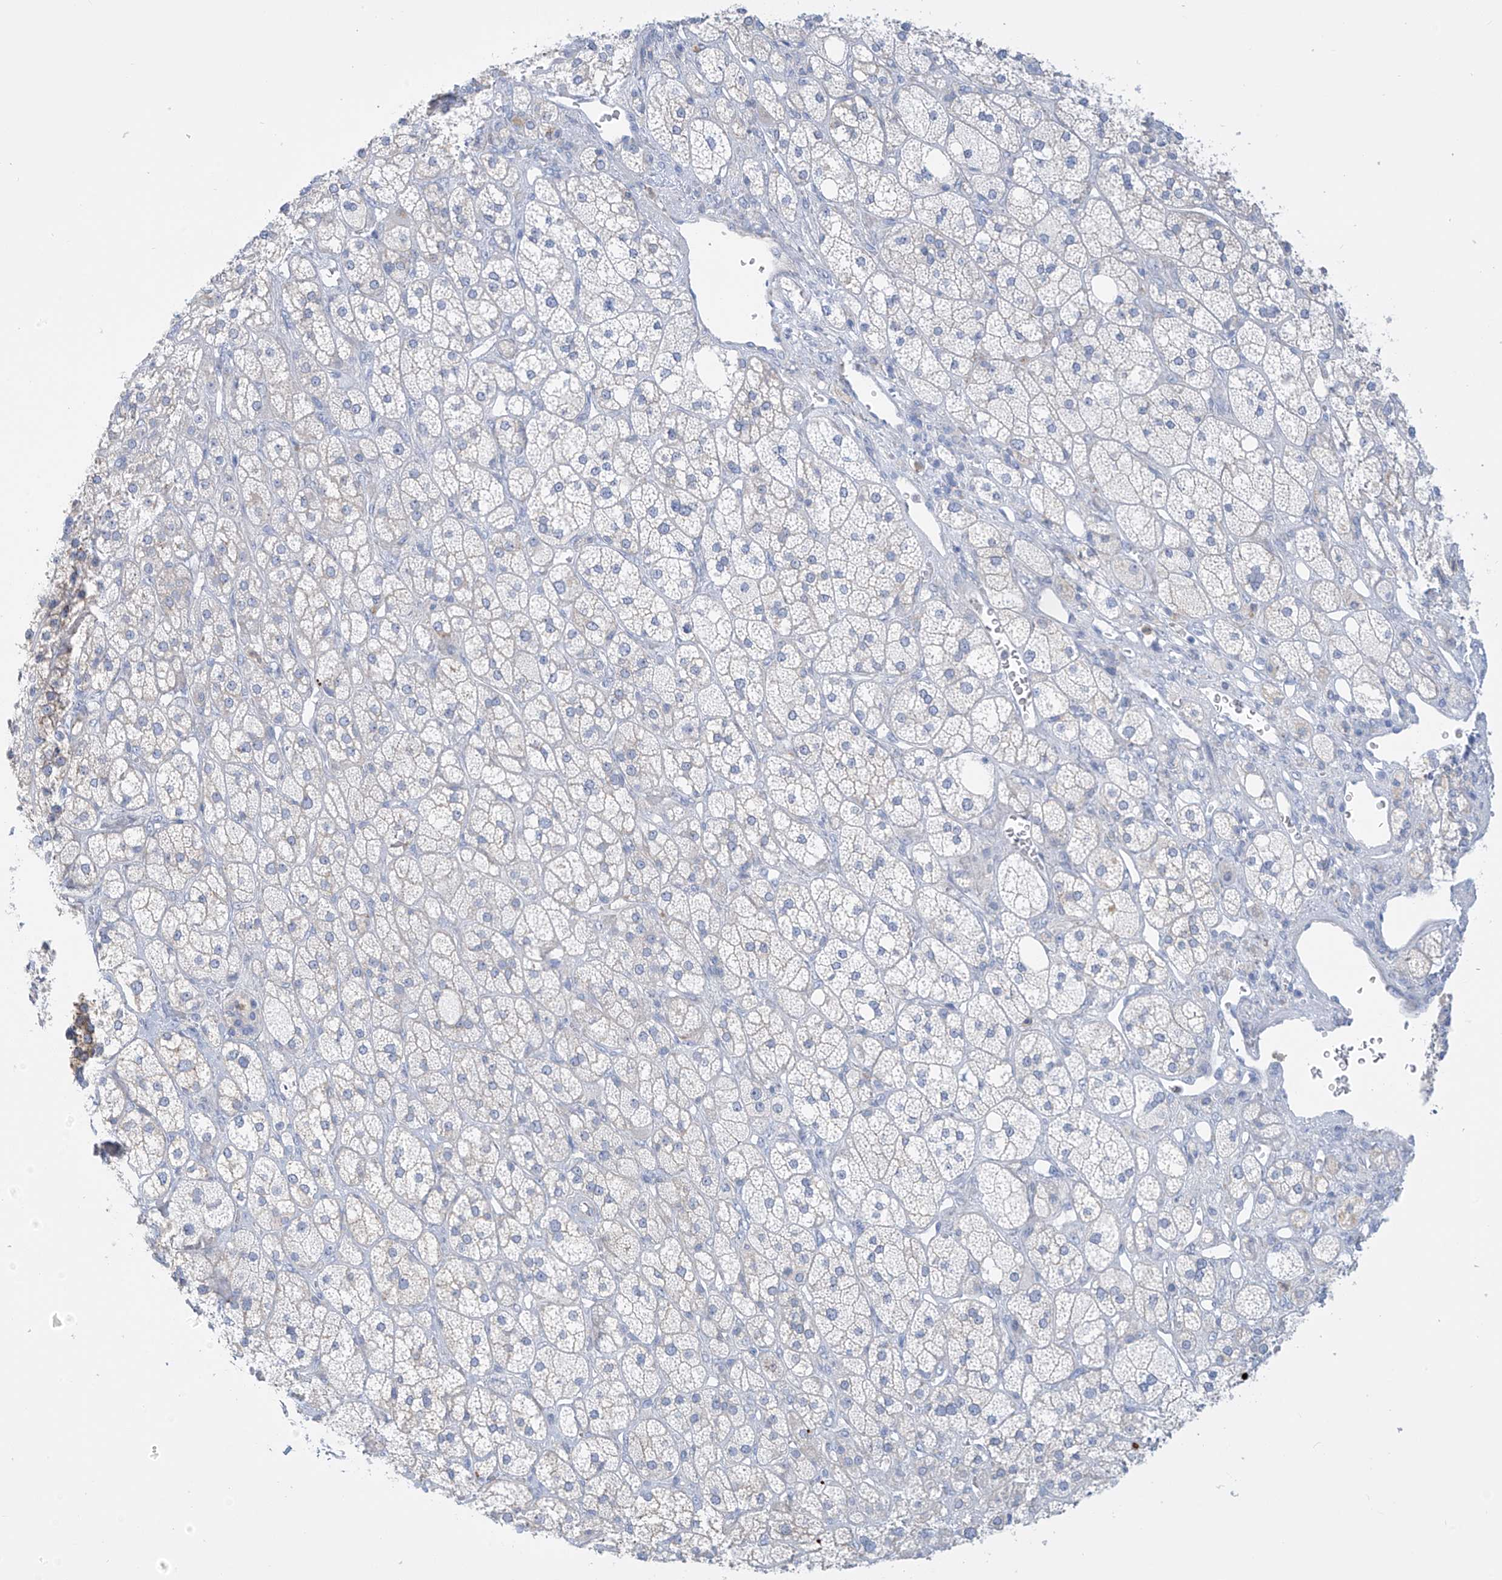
{"staining": {"intensity": "weak", "quantity": "<25%", "location": "cytoplasmic/membranous"}, "tissue": "adrenal gland", "cell_type": "Glandular cells", "image_type": "normal", "snomed": [{"axis": "morphology", "description": "Normal tissue, NOS"}, {"axis": "topography", "description": "Adrenal gland"}], "caption": "Adrenal gland stained for a protein using IHC exhibits no staining glandular cells.", "gene": "FABP2", "patient": {"sex": "male", "age": 61}}